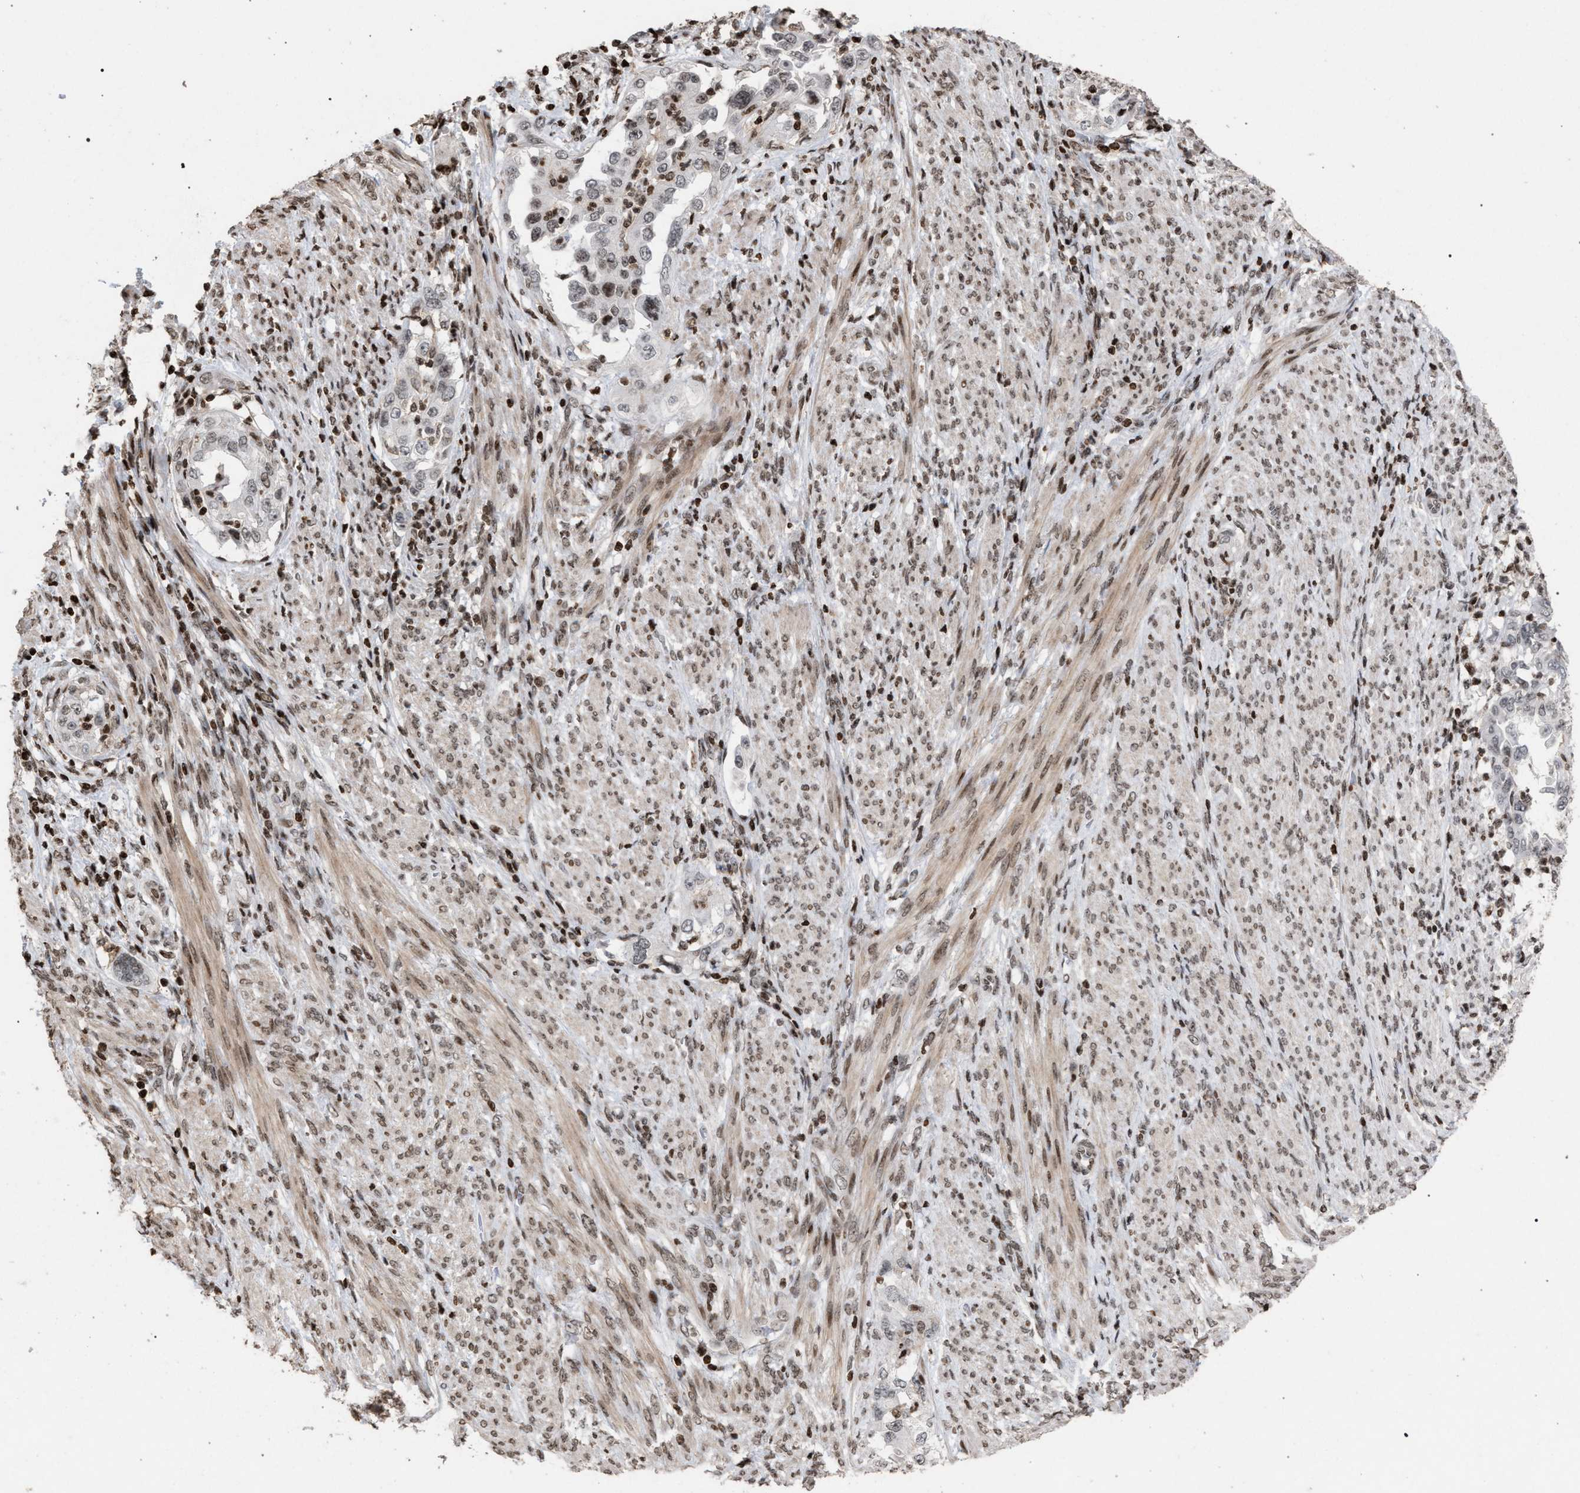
{"staining": {"intensity": "weak", "quantity": "25%-75%", "location": "nuclear"}, "tissue": "endometrial cancer", "cell_type": "Tumor cells", "image_type": "cancer", "snomed": [{"axis": "morphology", "description": "Adenocarcinoma, NOS"}, {"axis": "topography", "description": "Endometrium"}], "caption": "Immunohistochemical staining of endometrial adenocarcinoma demonstrates low levels of weak nuclear protein expression in about 25%-75% of tumor cells.", "gene": "FOXD3", "patient": {"sex": "female", "age": 85}}